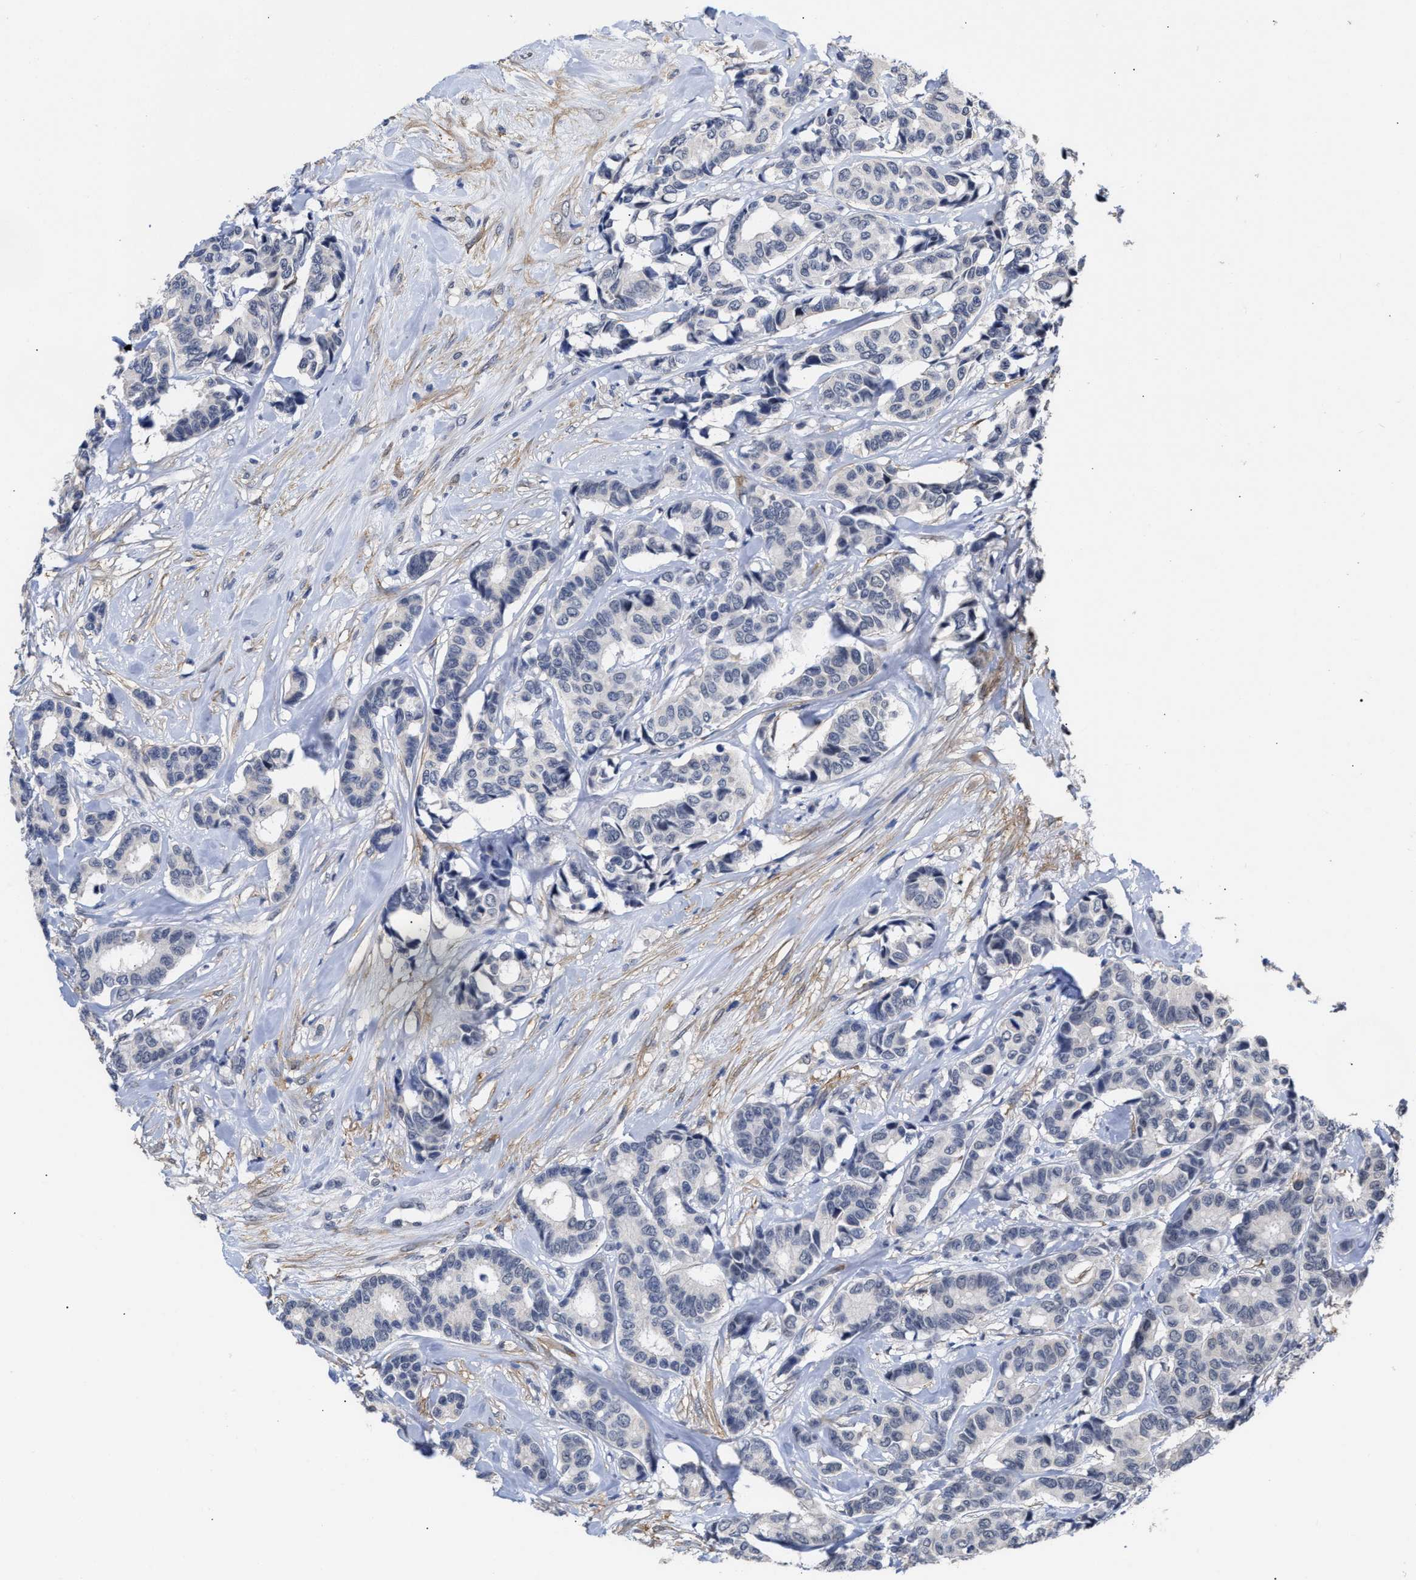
{"staining": {"intensity": "negative", "quantity": "none", "location": "none"}, "tissue": "breast cancer", "cell_type": "Tumor cells", "image_type": "cancer", "snomed": [{"axis": "morphology", "description": "Duct carcinoma"}, {"axis": "topography", "description": "Breast"}], "caption": "An immunohistochemistry photomicrograph of intraductal carcinoma (breast) is shown. There is no staining in tumor cells of intraductal carcinoma (breast). (Brightfield microscopy of DAB (3,3'-diaminobenzidine) immunohistochemistry at high magnification).", "gene": "AHNAK2", "patient": {"sex": "female", "age": 87}}